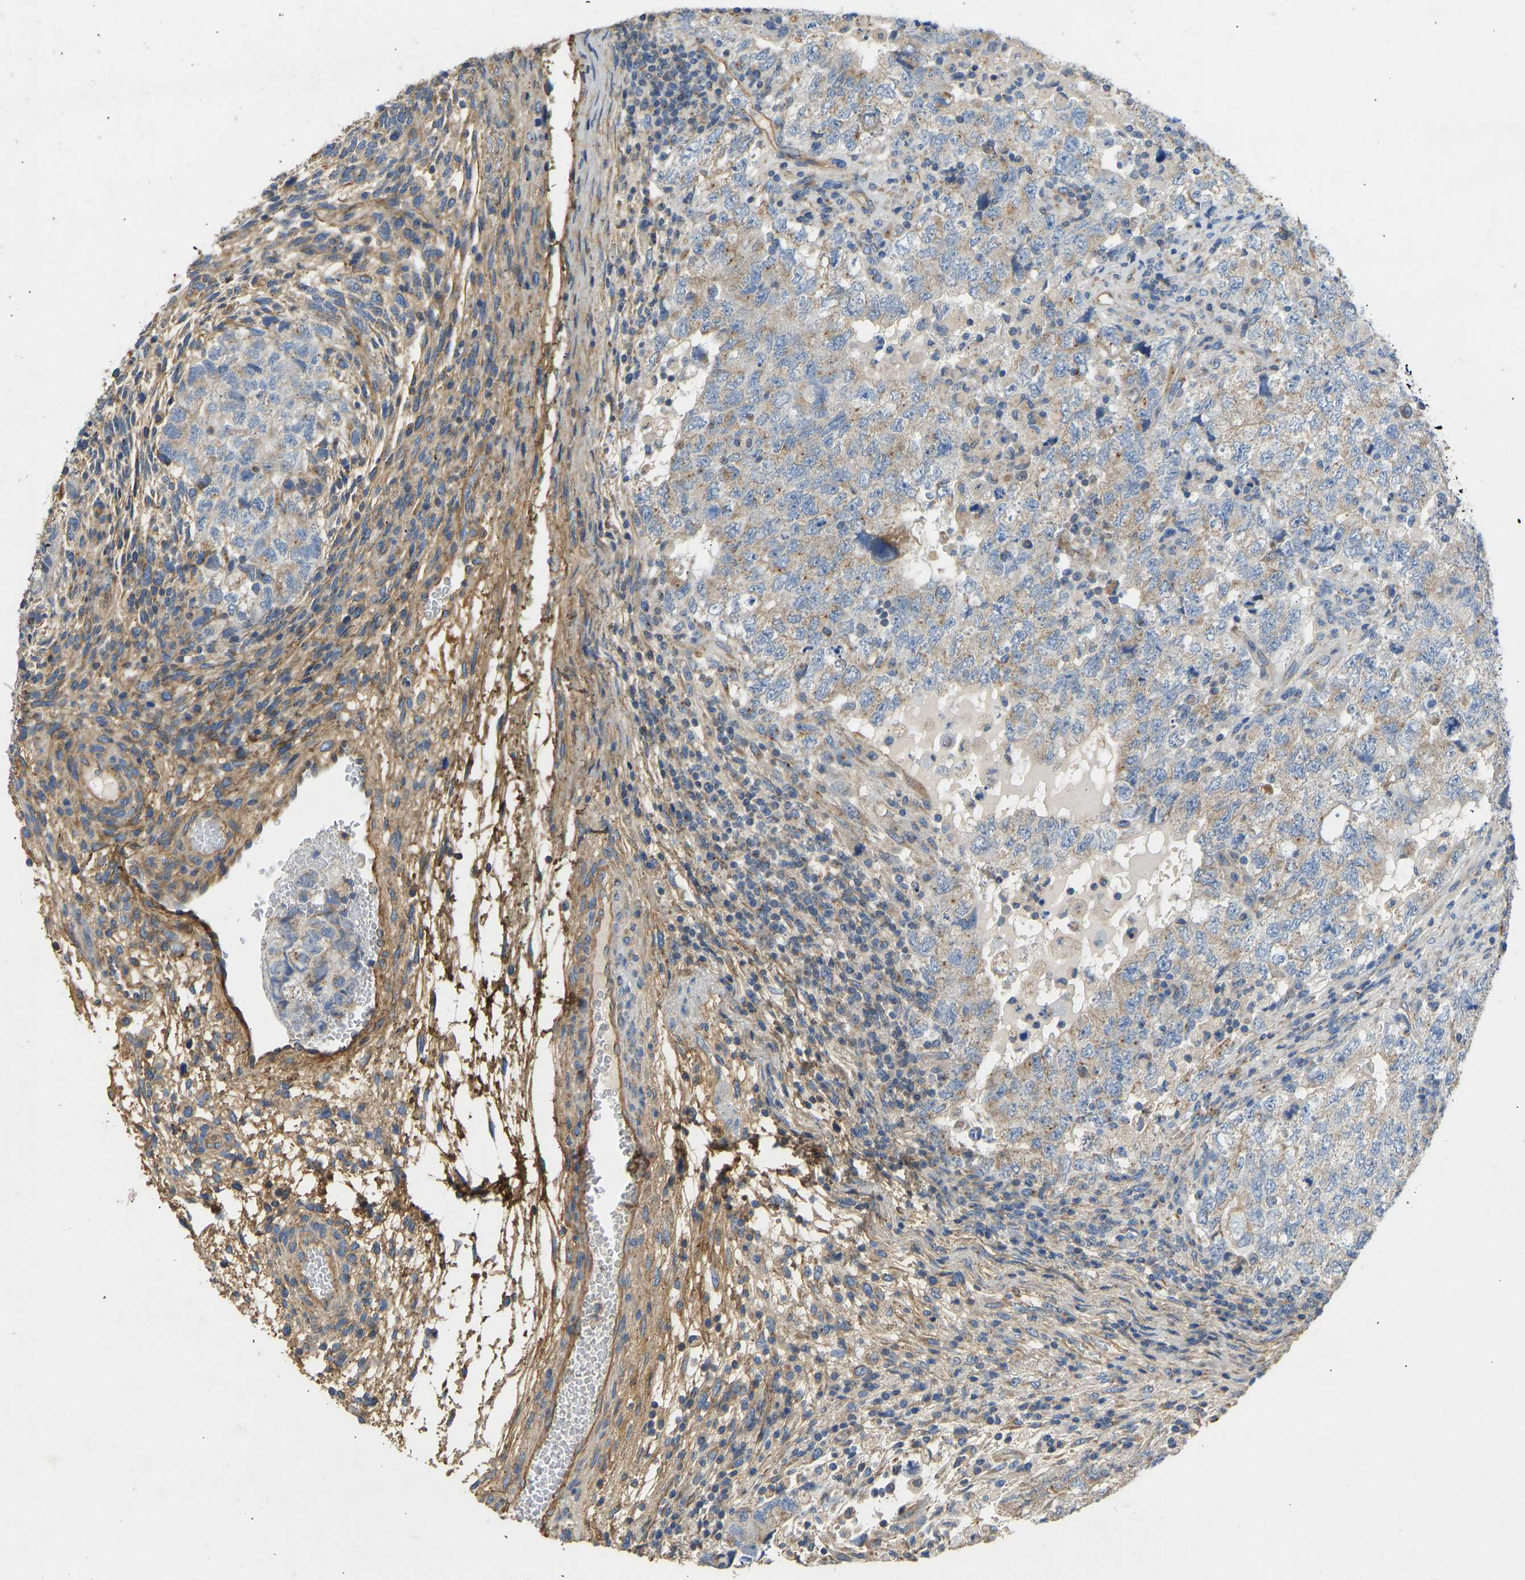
{"staining": {"intensity": "weak", "quantity": "25%-75%", "location": "cytoplasmic/membranous"}, "tissue": "testis cancer", "cell_type": "Tumor cells", "image_type": "cancer", "snomed": [{"axis": "morphology", "description": "Carcinoma, Embryonal, NOS"}, {"axis": "topography", "description": "Testis"}], "caption": "Protein expression analysis of testis cancer (embryonal carcinoma) exhibits weak cytoplasmic/membranous positivity in about 25%-75% of tumor cells. (DAB (3,3'-diaminobenzidine) IHC, brown staining for protein, blue staining for nuclei).", "gene": "TECTA", "patient": {"sex": "male", "age": 36}}